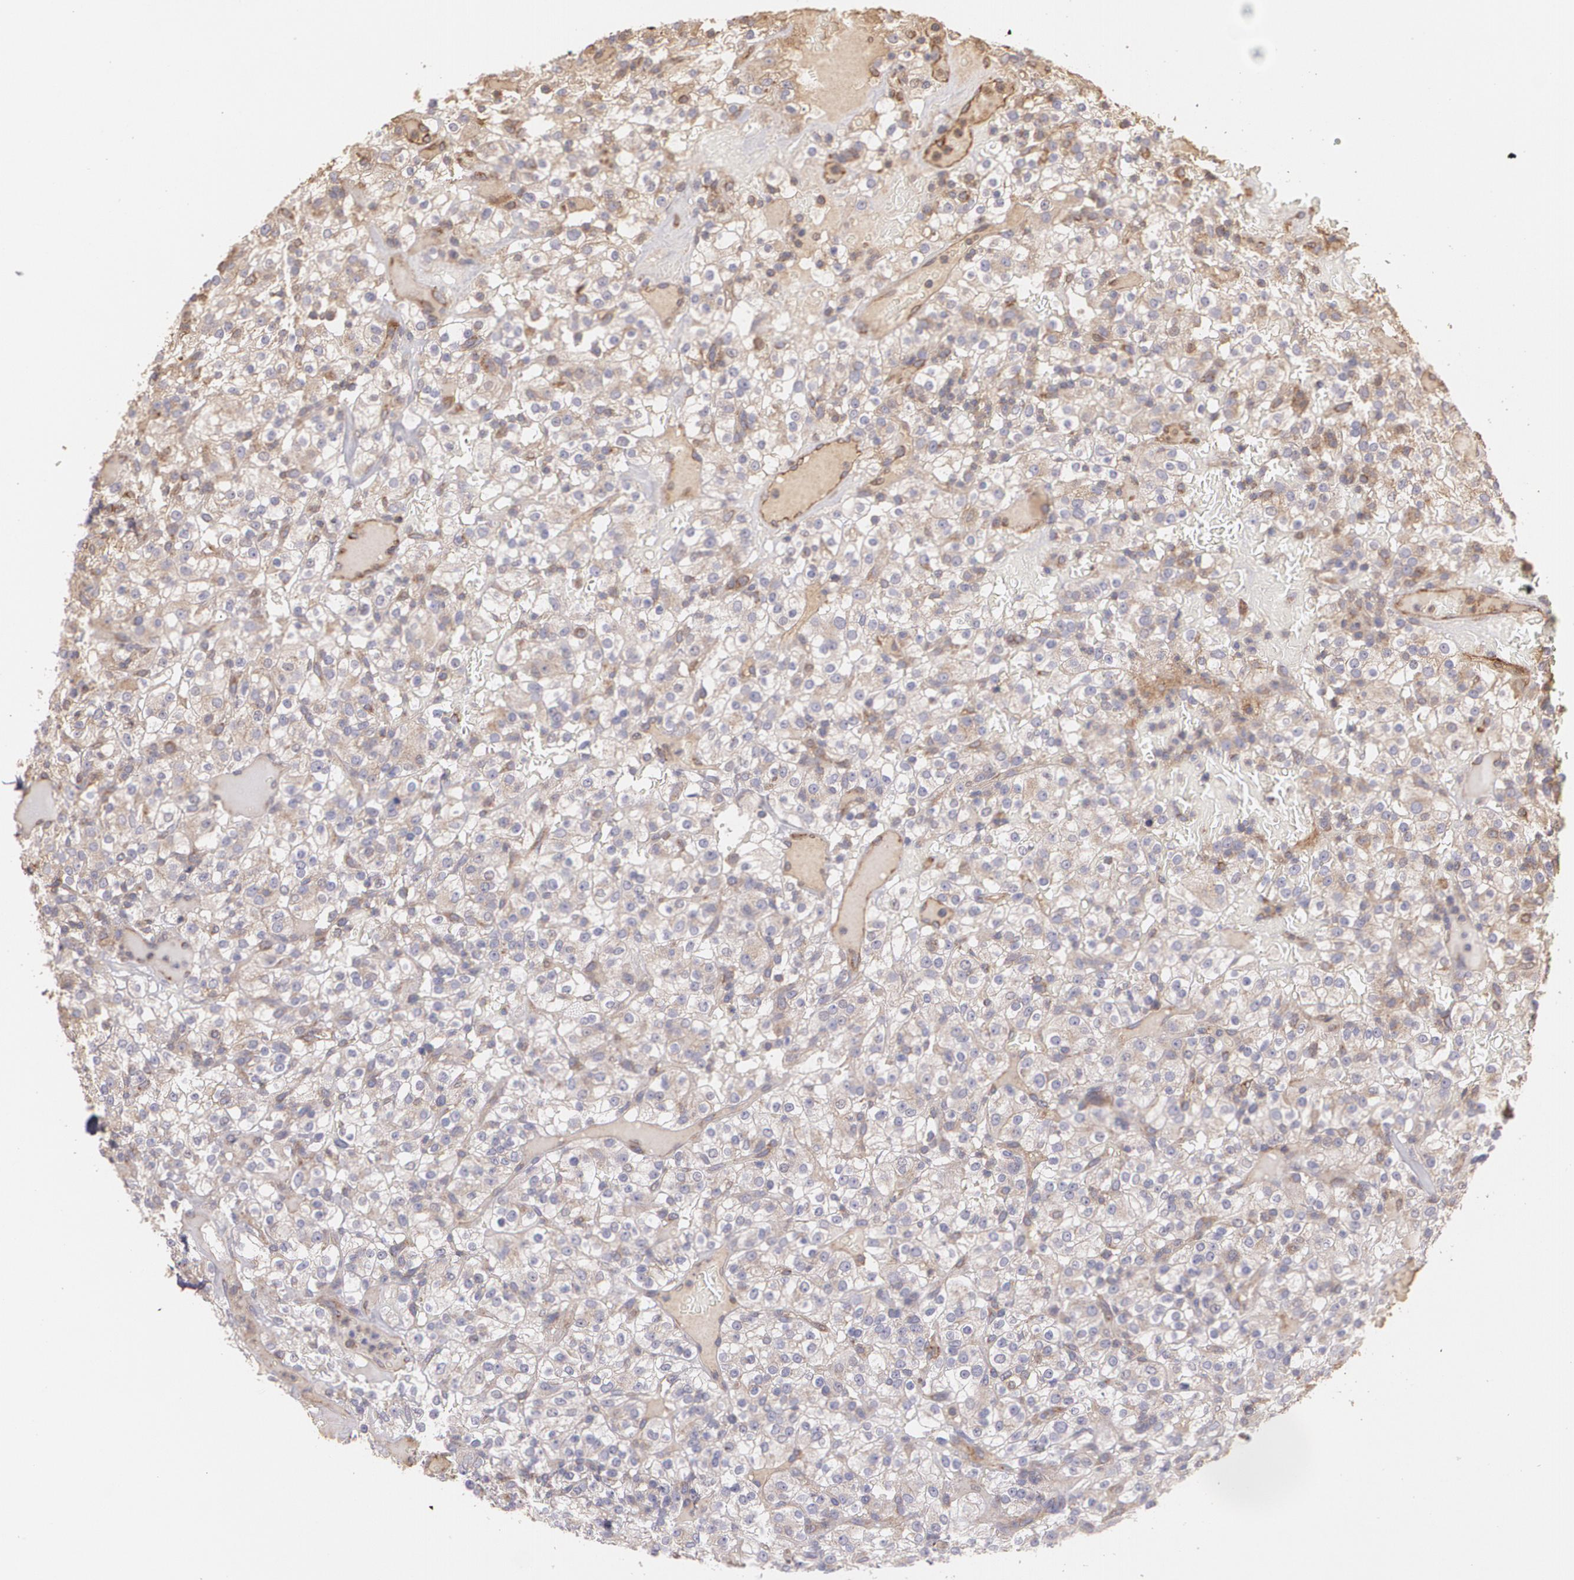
{"staining": {"intensity": "moderate", "quantity": ">75%", "location": "cytoplasmic/membranous"}, "tissue": "renal cancer", "cell_type": "Tumor cells", "image_type": "cancer", "snomed": [{"axis": "morphology", "description": "Normal tissue, NOS"}, {"axis": "morphology", "description": "Adenocarcinoma, NOS"}, {"axis": "topography", "description": "Kidney"}], "caption": "Protein expression by immunohistochemistry reveals moderate cytoplasmic/membranous positivity in about >75% of tumor cells in renal cancer.", "gene": "ECE1", "patient": {"sex": "female", "age": 72}}